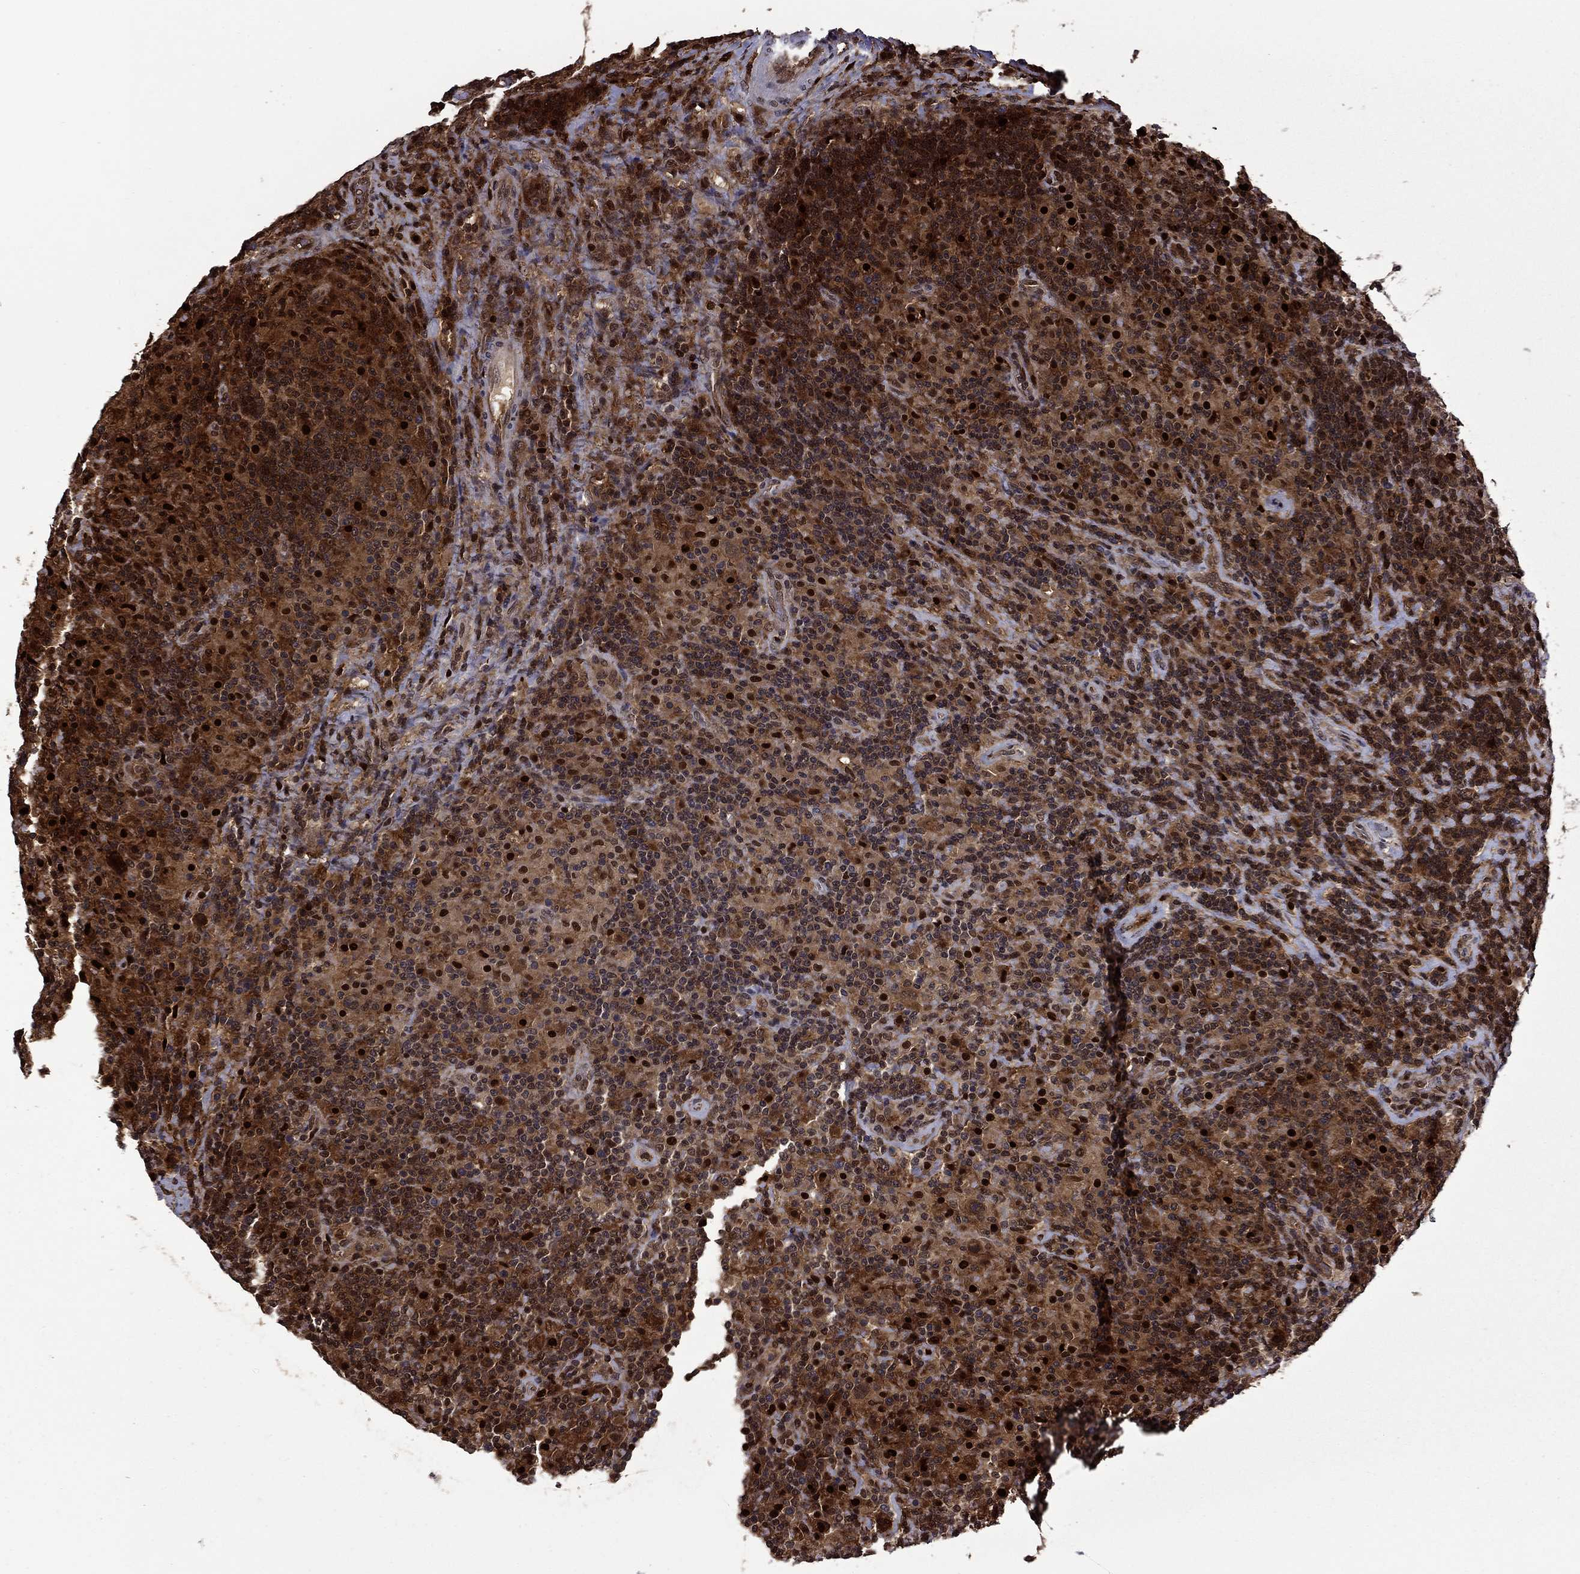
{"staining": {"intensity": "strong", "quantity": "25%-75%", "location": "cytoplasmic/membranous,nuclear"}, "tissue": "lymphoma", "cell_type": "Tumor cells", "image_type": "cancer", "snomed": [{"axis": "morphology", "description": "Hodgkin's disease, NOS"}, {"axis": "topography", "description": "Lymph node"}], "caption": "An IHC image of neoplastic tissue is shown. Protein staining in brown labels strong cytoplasmic/membranous and nuclear positivity in lymphoma within tumor cells.", "gene": "APPBP2", "patient": {"sex": "male", "age": 70}}